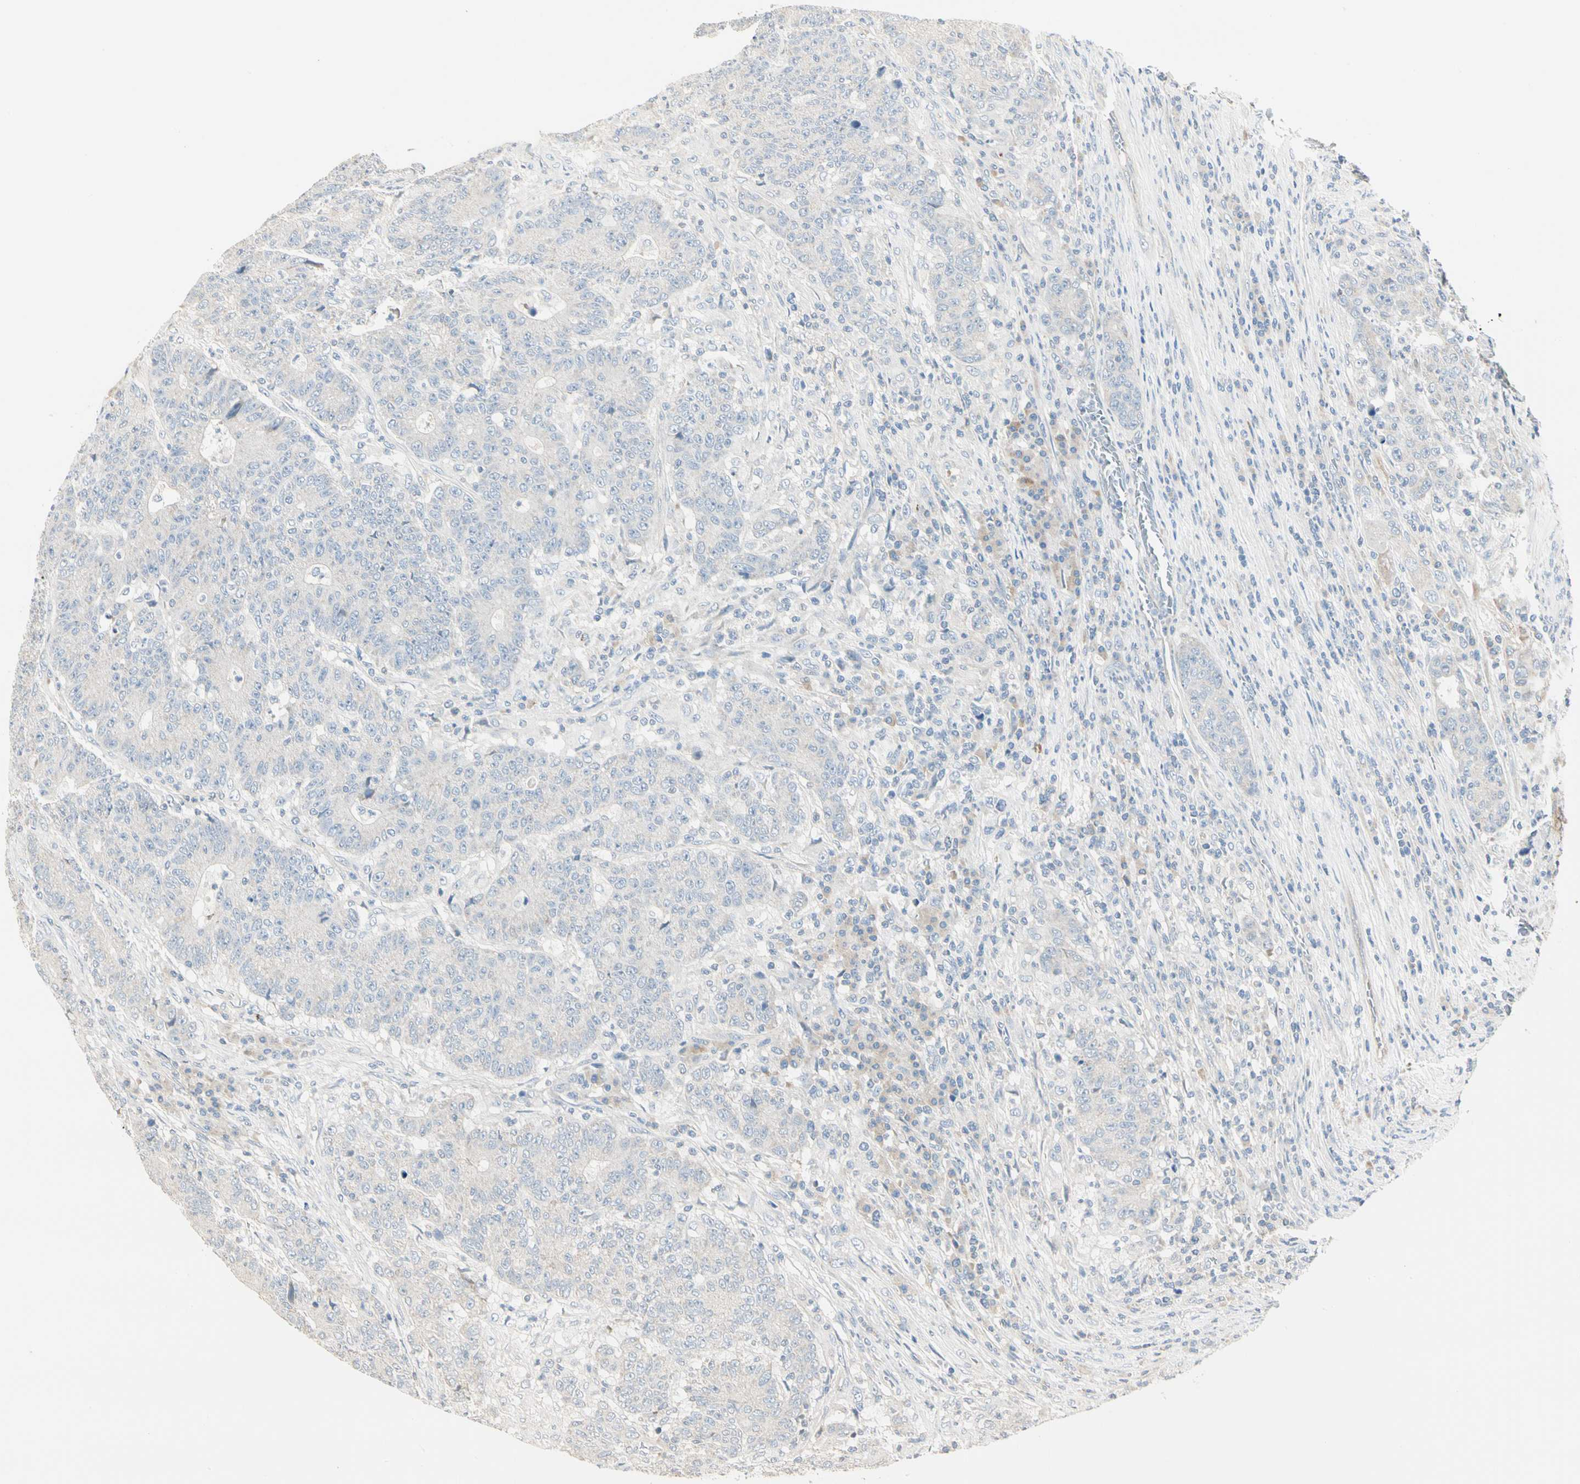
{"staining": {"intensity": "negative", "quantity": "none", "location": "none"}, "tissue": "colorectal cancer", "cell_type": "Tumor cells", "image_type": "cancer", "snomed": [{"axis": "morphology", "description": "Normal tissue, NOS"}, {"axis": "morphology", "description": "Adenocarcinoma, NOS"}, {"axis": "topography", "description": "Colon"}], "caption": "An immunohistochemistry (IHC) photomicrograph of colorectal cancer is shown. There is no staining in tumor cells of colorectal cancer. The staining is performed using DAB (3,3'-diaminobenzidine) brown chromogen with nuclei counter-stained in using hematoxylin.", "gene": "GPR153", "patient": {"sex": "female", "age": 75}}